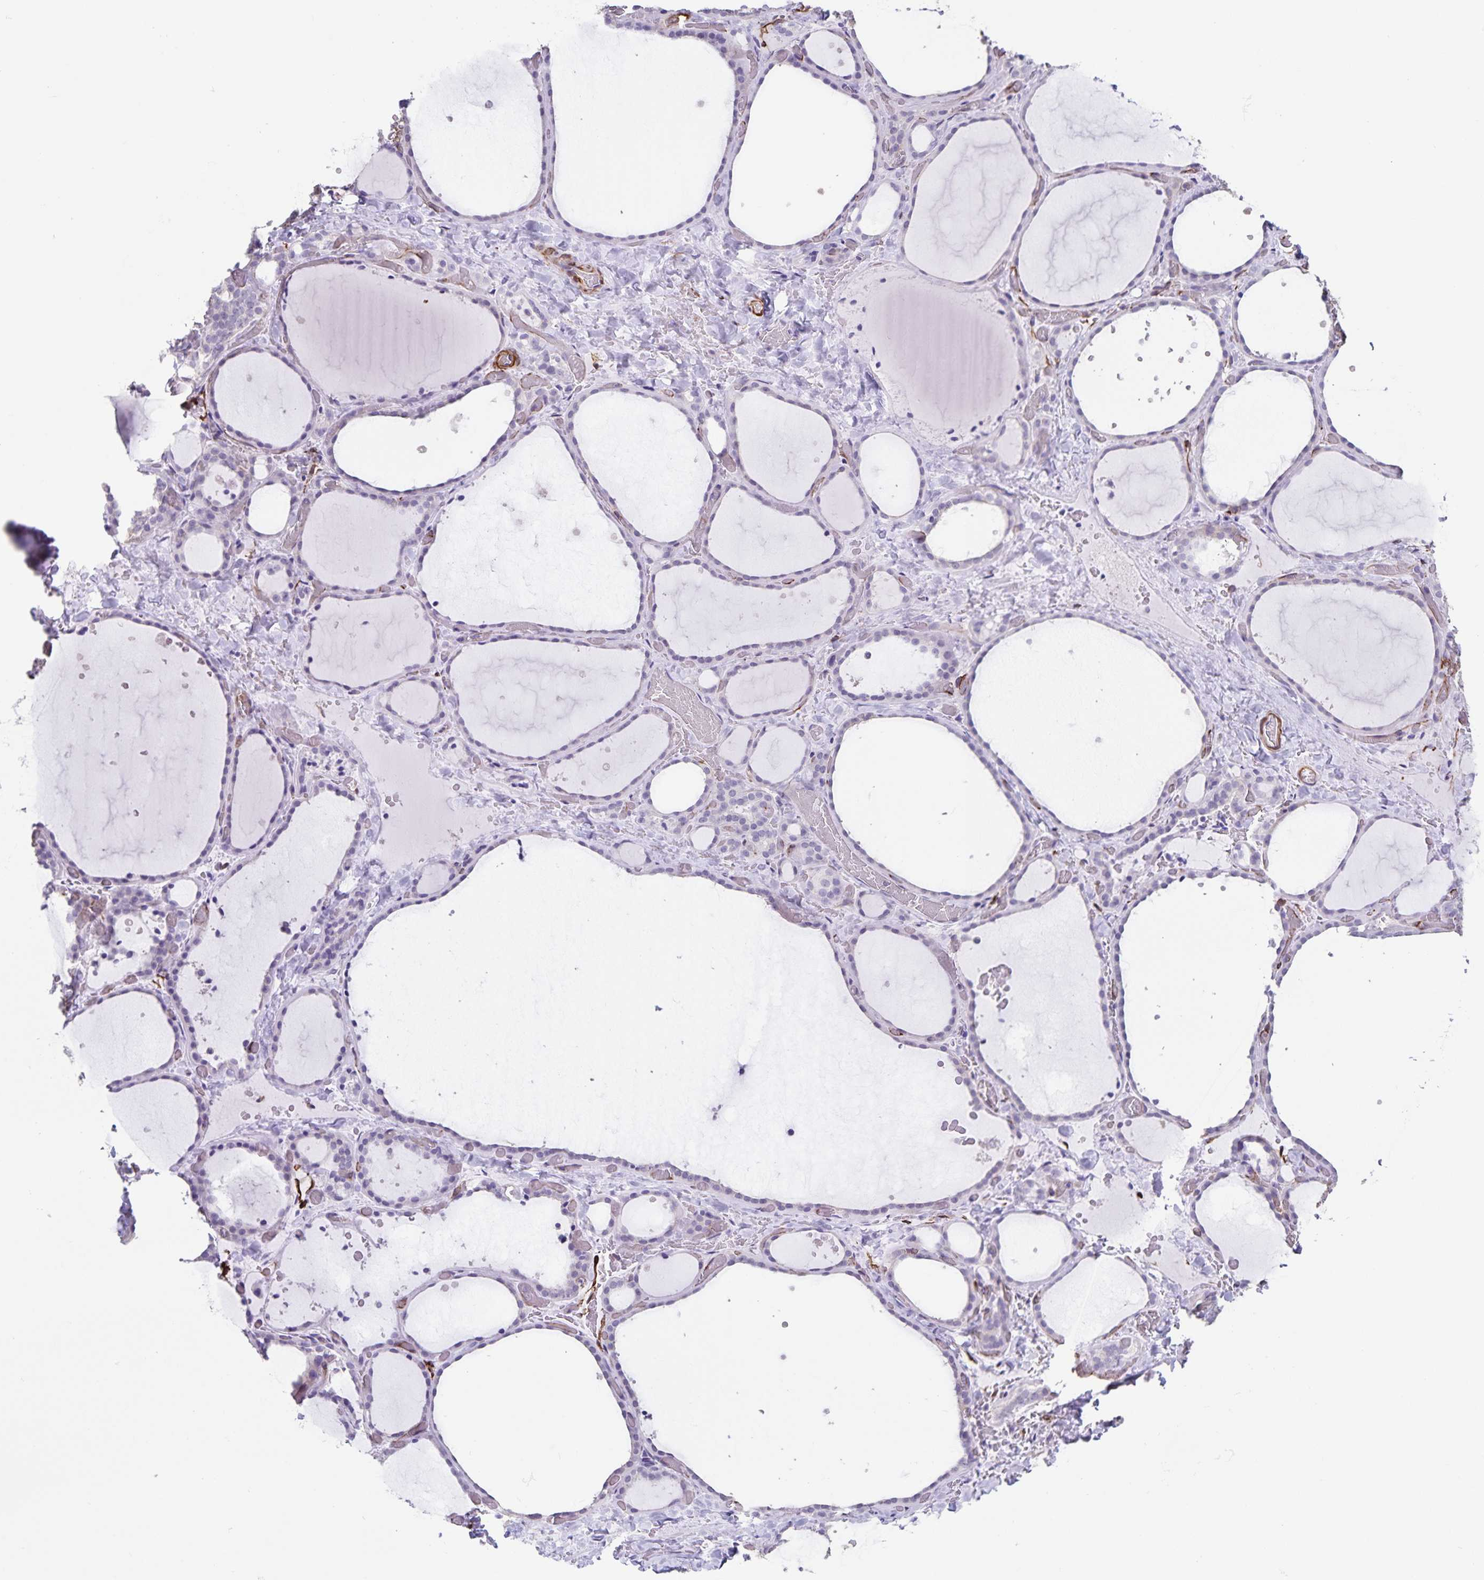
{"staining": {"intensity": "negative", "quantity": "none", "location": "none"}, "tissue": "thyroid gland", "cell_type": "Glandular cells", "image_type": "normal", "snomed": [{"axis": "morphology", "description": "Normal tissue, NOS"}, {"axis": "topography", "description": "Thyroid gland"}], "caption": "Histopathology image shows no significant protein expression in glandular cells of benign thyroid gland. The staining was performed using DAB (3,3'-diaminobenzidine) to visualize the protein expression in brown, while the nuclei were stained in blue with hematoxylin (Magnification: 20x).", "gene": "SYNM", "patient": {"sex": "female", "age": 36}}